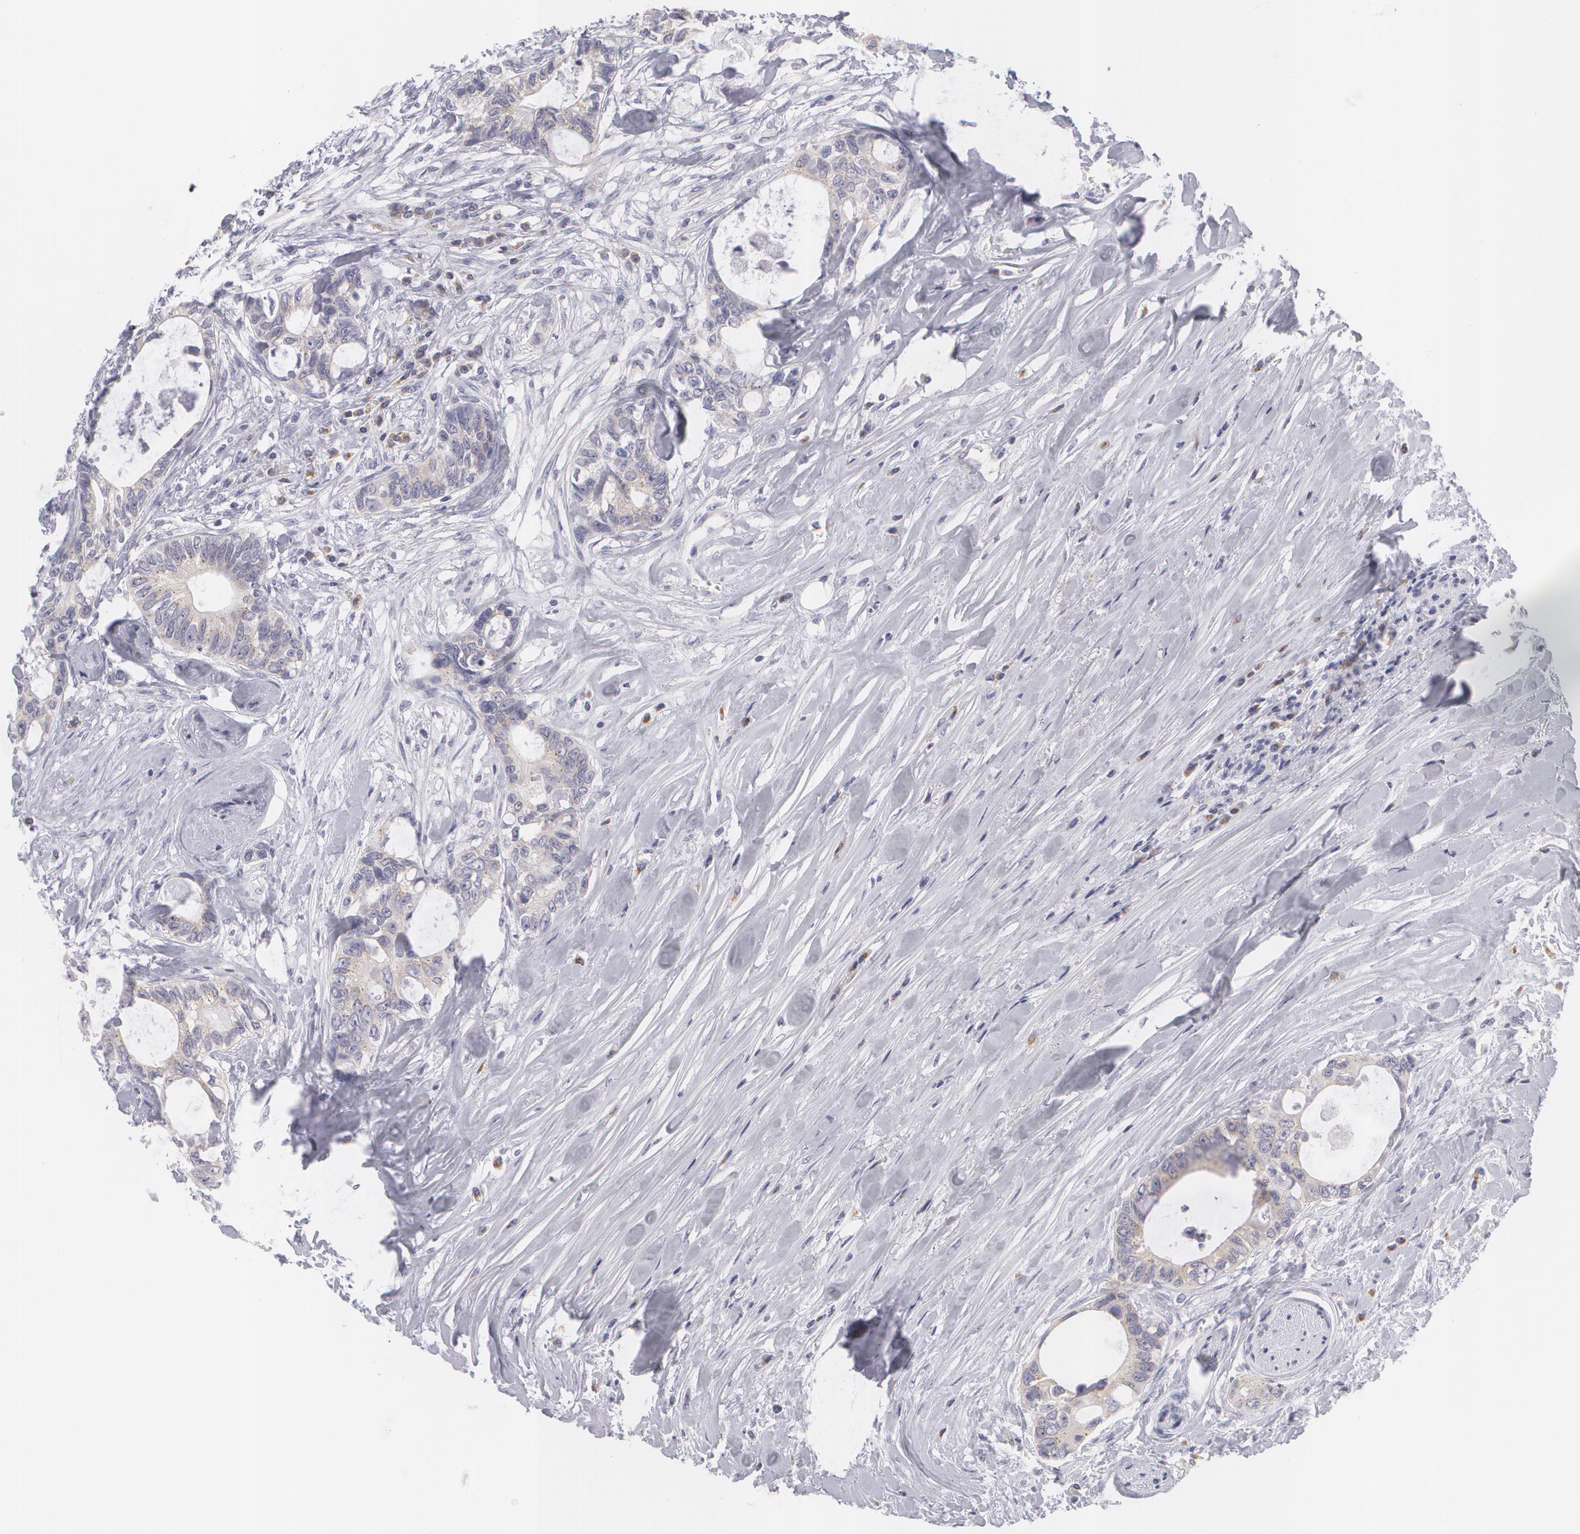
{"staining": {"intensity": "weak", "quantity": ">75%", "location": "cytoplasmic/membranous"}, "tissue": "colorectal cancer", "cell_type": "Tumor cells", "image_type": "cancer", "snomed": [{"axis": "morphology", "description": "Adenocarcinoma, NOS"}, {"axis": "topography", "description": "Rectum"}], "caption": "Immunohistochemical staining of colorectal cancer (adenocarcinoma) displays low levels of weak cytoplasmic/membranous protein positivity in about >75% of tumor cells.", "gene": "MBNL3", "patient": {"sex": "female", "age": 57}}